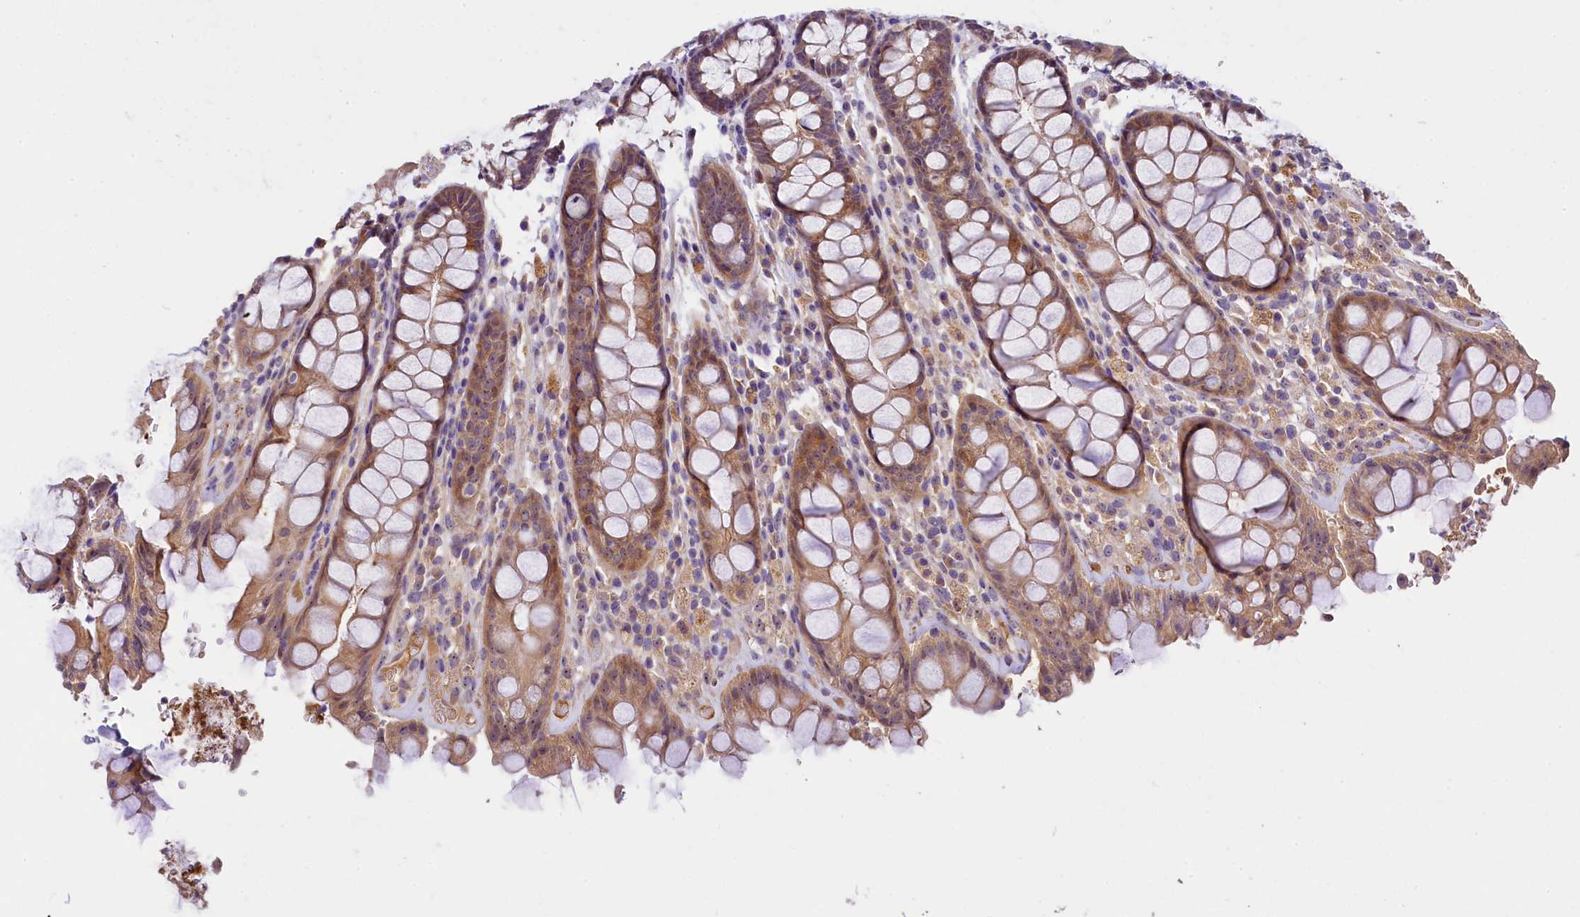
{"staining": {"intensity": "moderate", "quantity": ">75%", "location": "cytoplasmic/membranous"}, "tissue": "rectum", "cell_type": "Glandular cells", "image_type": "normal", "snomed": [{"axis": "morphology", "description": "Normal tissue, NOS"}, {"axis": "topography", "description": "Rectum"}], "caption": "This photomicrograph demonstrates immunohistochemistry (IHC) staining of normal human rectum, with medium moderate cytoplasmic/membranous positivity in about >75% of glandular cells.", "gene": "UBXN6", "patient": {"sex": "male", "age": 64}}